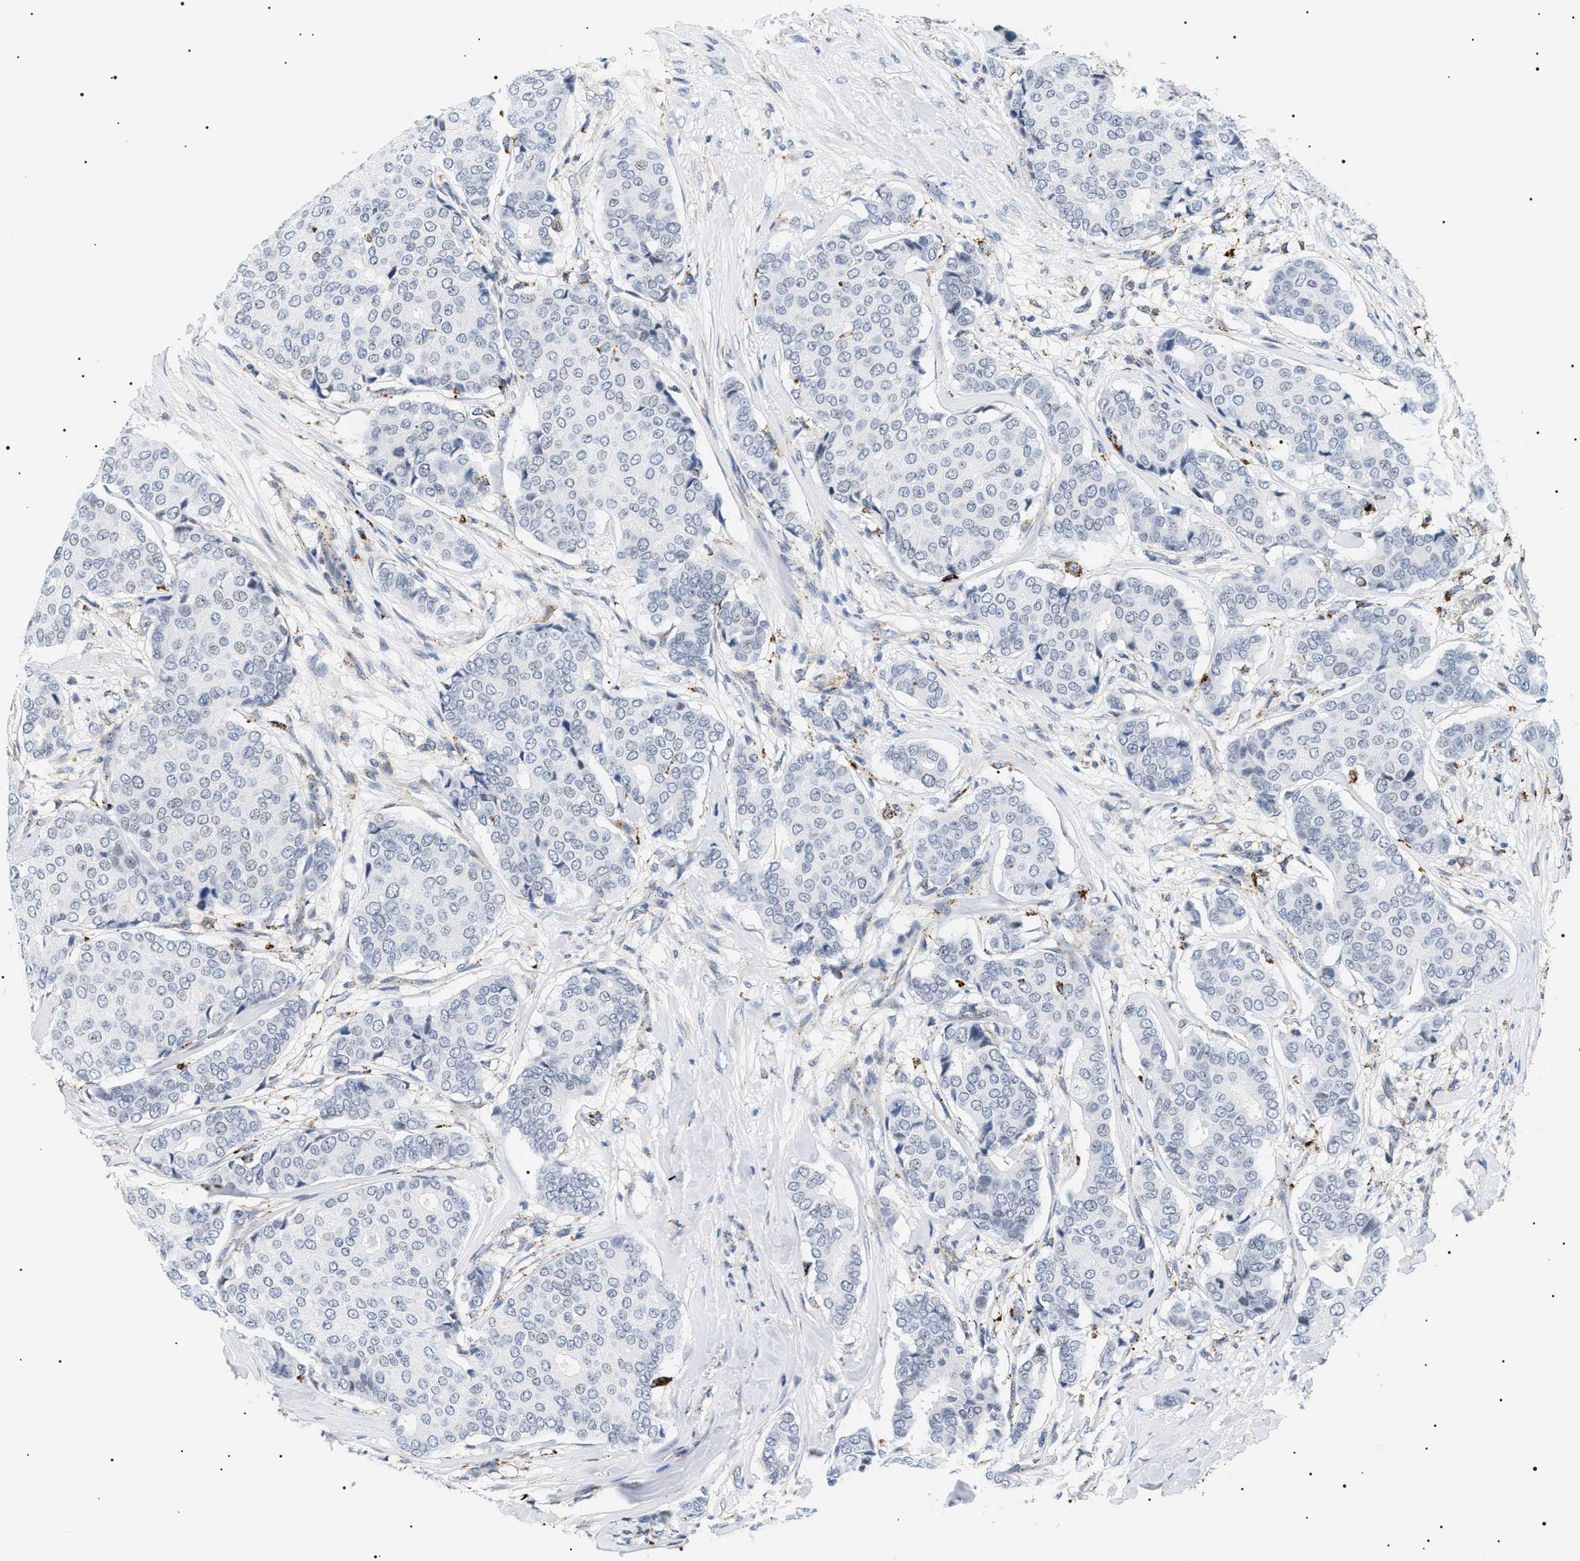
{"staining": {"intensity": "negative", "quantity": "none", "location": "none"}, "tissue": "breast cancer", "cell_type": "Tumor cells", "image_type": "cancer", "snomed": [{"axis": "morphology", "description": "Duct carcinoma"}, {"axis": "topography", "description": "Breast"}], "caption": "DAB (3,3'-diaminobenzidine) immunohistochemical staining of breast cancer (intraductal carcinoma) exhibits no significant positivity in tumor cells. Brightfield microscopy of immunohistochemistry (IHC) stained with DAB (brown) and hematoxylin (blue), captured at high magnification.", "gene": "HSD17B11", "patient": {"sex": "female", "age": 75}}